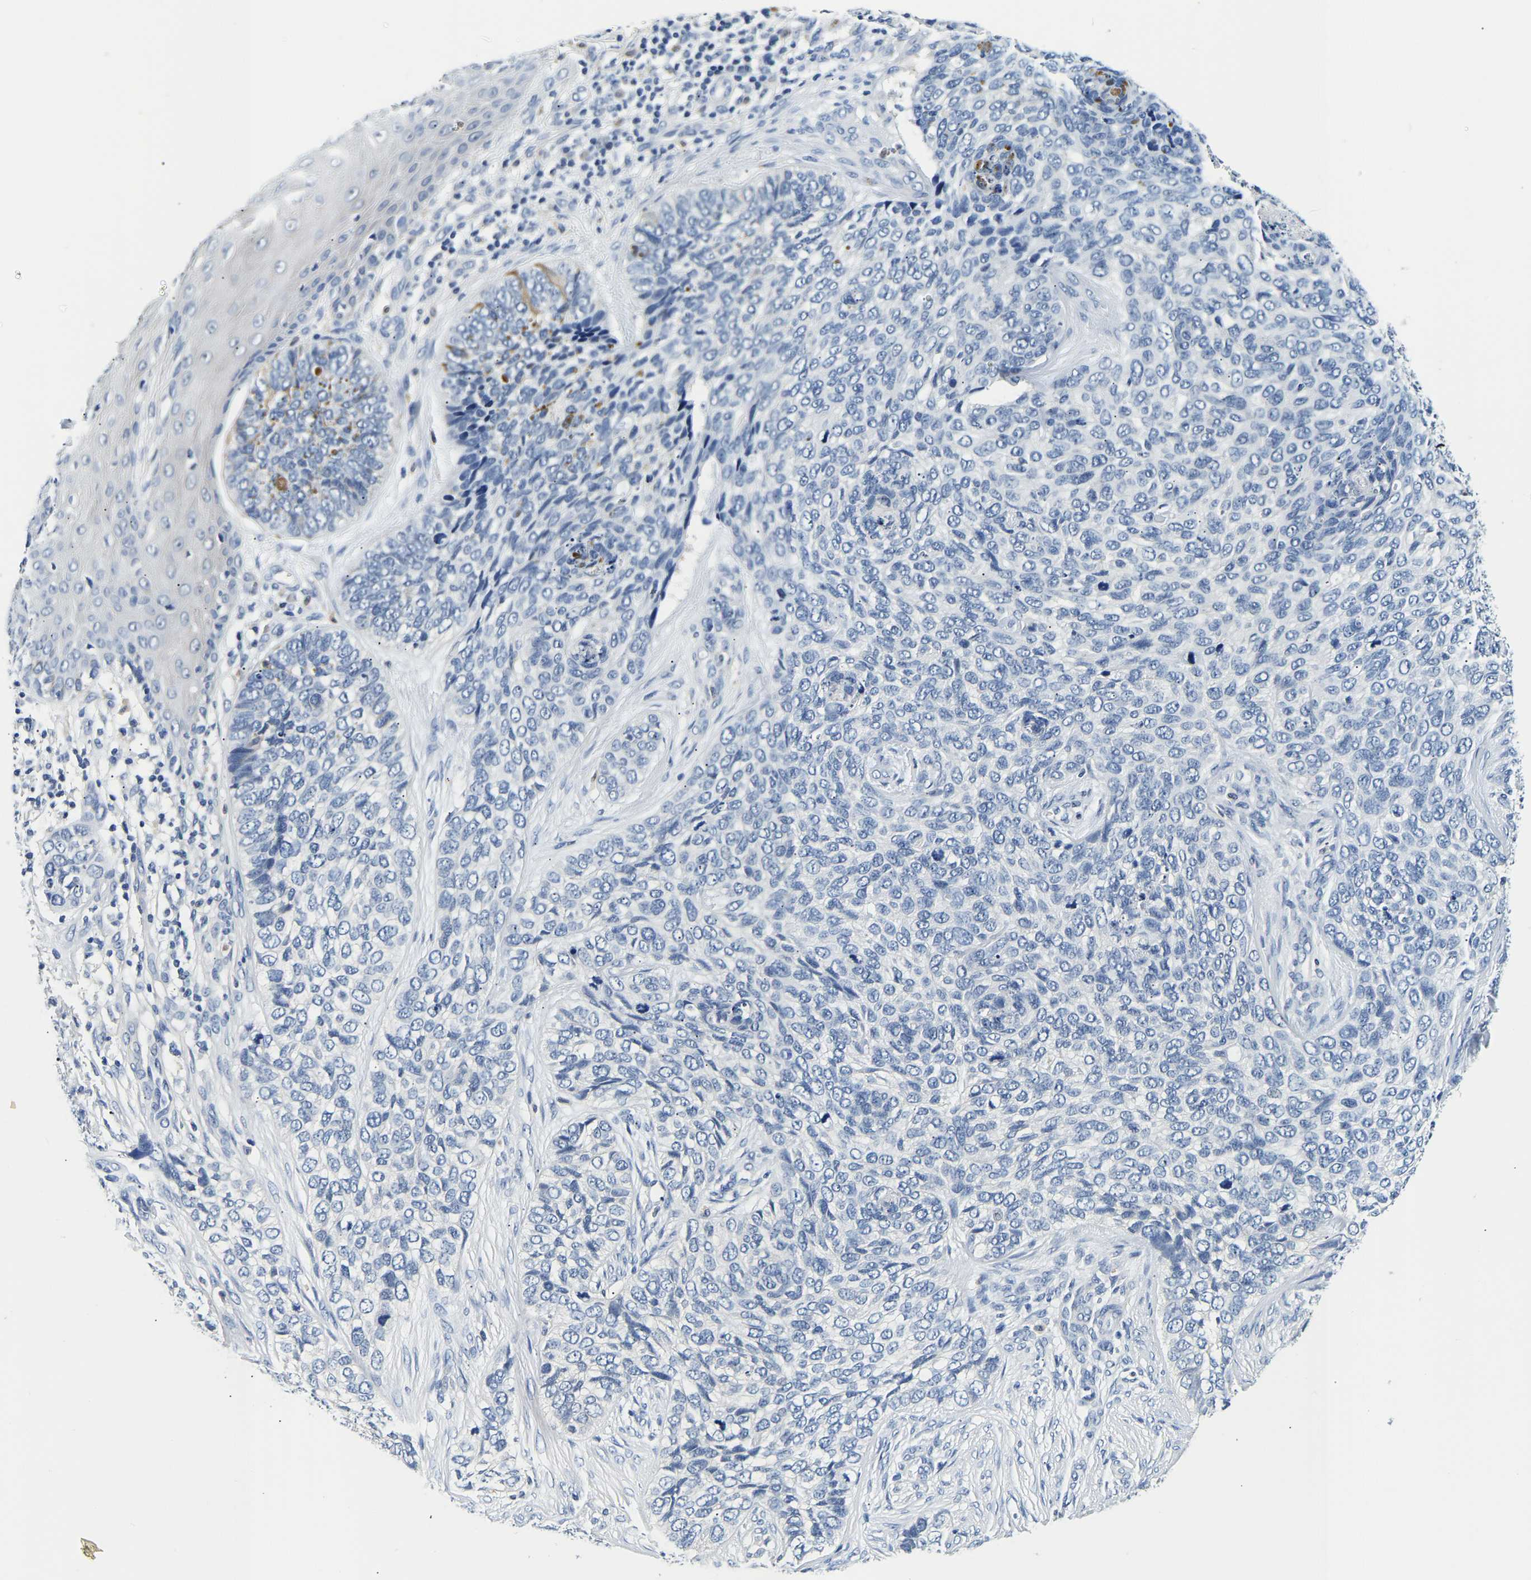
{"staining": {"intensity": "negative", "quantity": "none", "location": "none"}, "tissue": "skin cancer", "cell_type": "Tumor cells", "image_type": "cancer", "snomed": [{"axis": "morphology", "description": "Basal cell carcinoma"}, {"axis": "topography", "description": "Skin"}], "caption": "Immunohistochemistry micrograph of neoplastic tissue: basal cell carcinoma (skin) stained with DAB (3,3'-diaminobenzidine) exhibits no significant protein staining in tumor cells.", "gene": "UCHL3", "patient": {"sex": "female", "age": 64}}